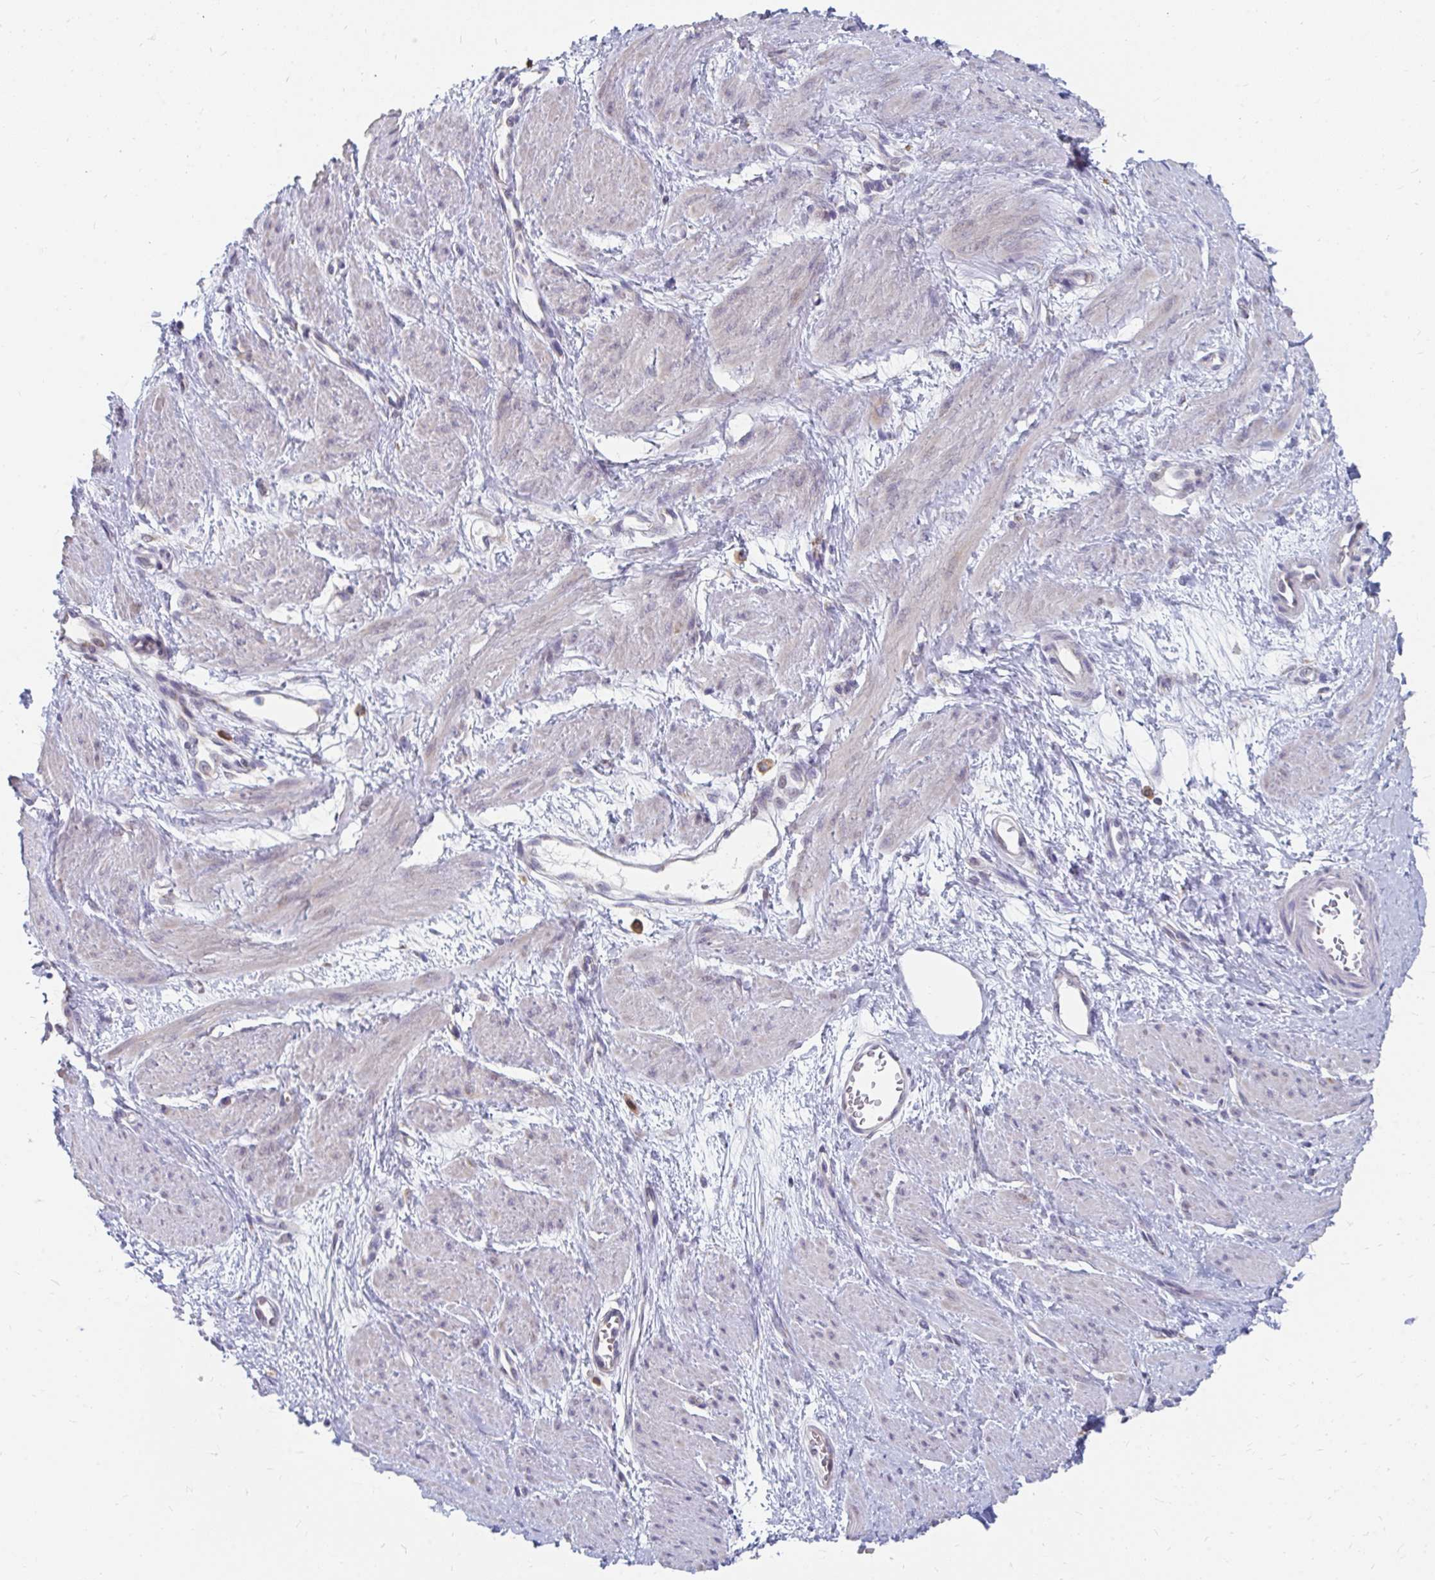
{"staining": {"intensity": "negative", "quantity": "none", "location": "none"}, "tissue": "smooth muscle", "cell_type": "Smooth muscle cells", "image_type": "normal", "snomed": [{"axis": "morphology", "description": "Normal tissue, NOS"}, {"axis": "topography", "description": "Smooth muscle"}, {"axis": "topography", "description": "Uterus"}], "caption": "This is a image of immunohistochemistry (IHC) staining of unremarkable smooth muscle, which shows no expression in smooth muscle cells.", "gene": "PABIR3", "patient": {"sex": "female", "age": 39}}